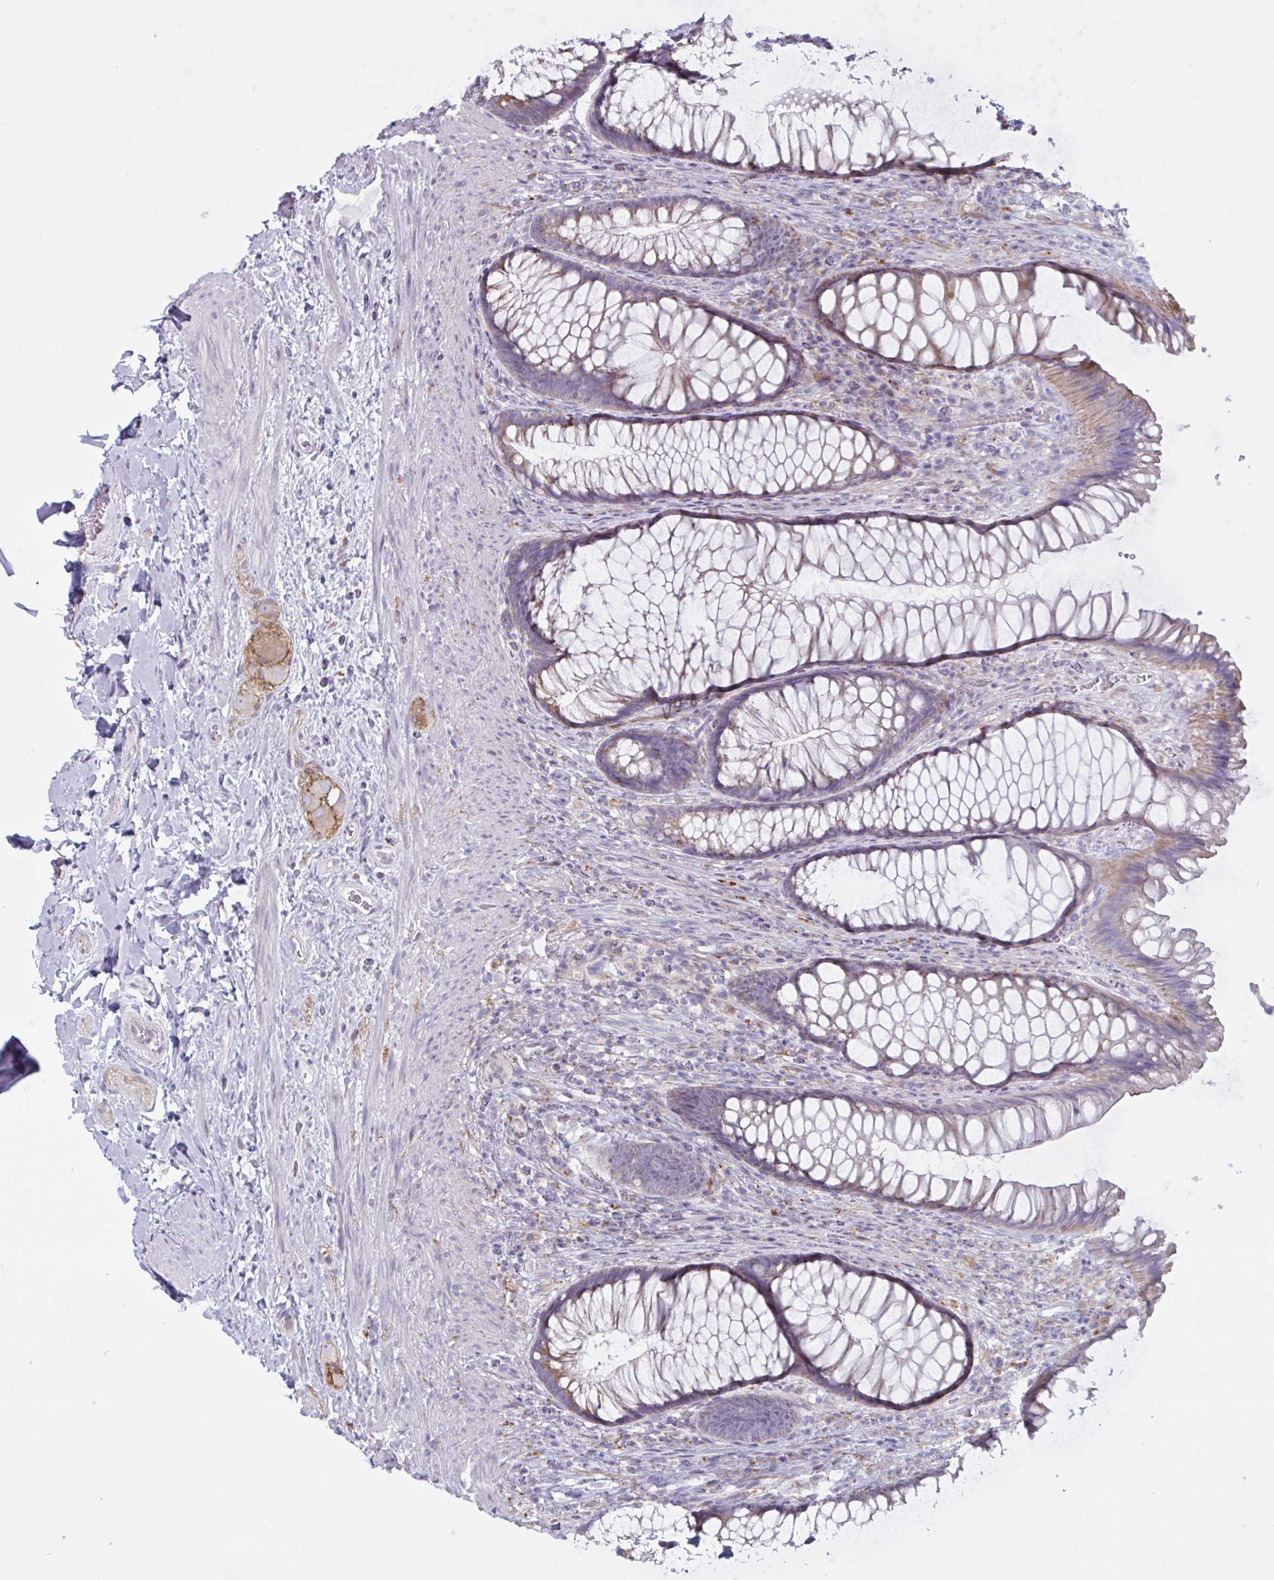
{"staining": {"intensity": "moderate", "quantity": "25%-75%", "location": "cytoplasmic/membranous"}, "tissue": "rectum", "cell_type": "Glandular cells", "image_type": "normal", "snomed": [{"axis": "morphology", "description": "Normal tissue, NOS"}, {"axis": "topography", "description": "Rectum"}], "caption": "Rectum was stained to show a protein in brown. There is medium levels of moderate cytoplasmic/membranous expression in about 25%-75% of glandular cells. (Stains: DAB (3,3'-diaminobenzidine) in brown, nuclei in blue, Microscopy: brightfield microscopy at high magnification).", "gene": "ATG9A", "patient": {"sex": "male", "age": 53}}